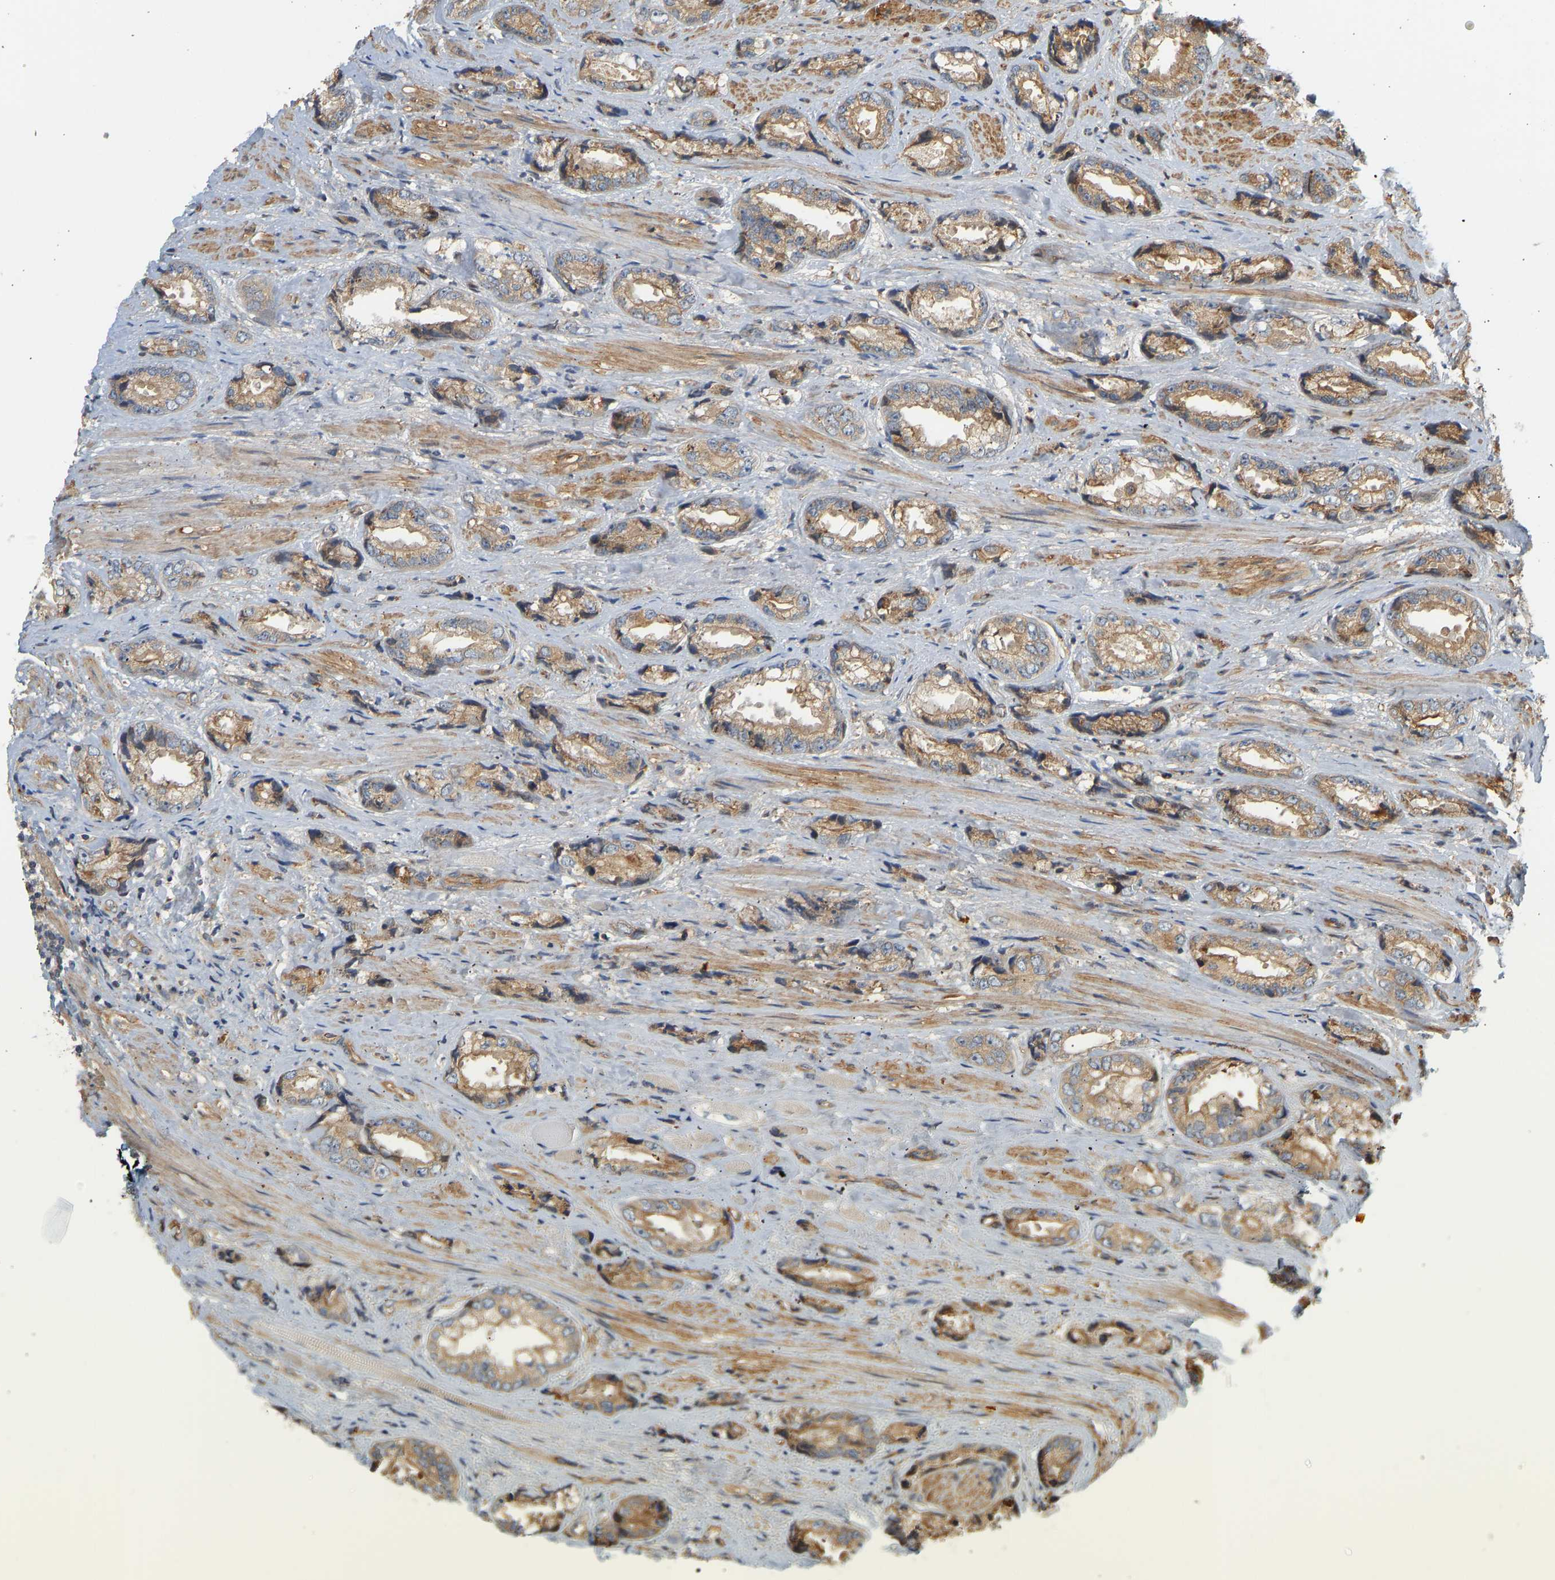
{"staining": {"intensity": "weak", "quantity": ">75%", "location": "cytoplasmic/membranous"}, "tissue": "prostate cancer", "cell_type": "Tumor cells", "image_type": "cancer", "snomed": [{"axis": "morphology", "description": "Adenocarcinoma, High grade"}, {"axis": "topography", "description": "Prostate"}], "caption": "A brown stain labels weak cytoplasmic/membranous positivity of a protein in prostate cancer tumor cells.", "gene": "CEP57", "patient": {"sex": "male", "age": 61}}